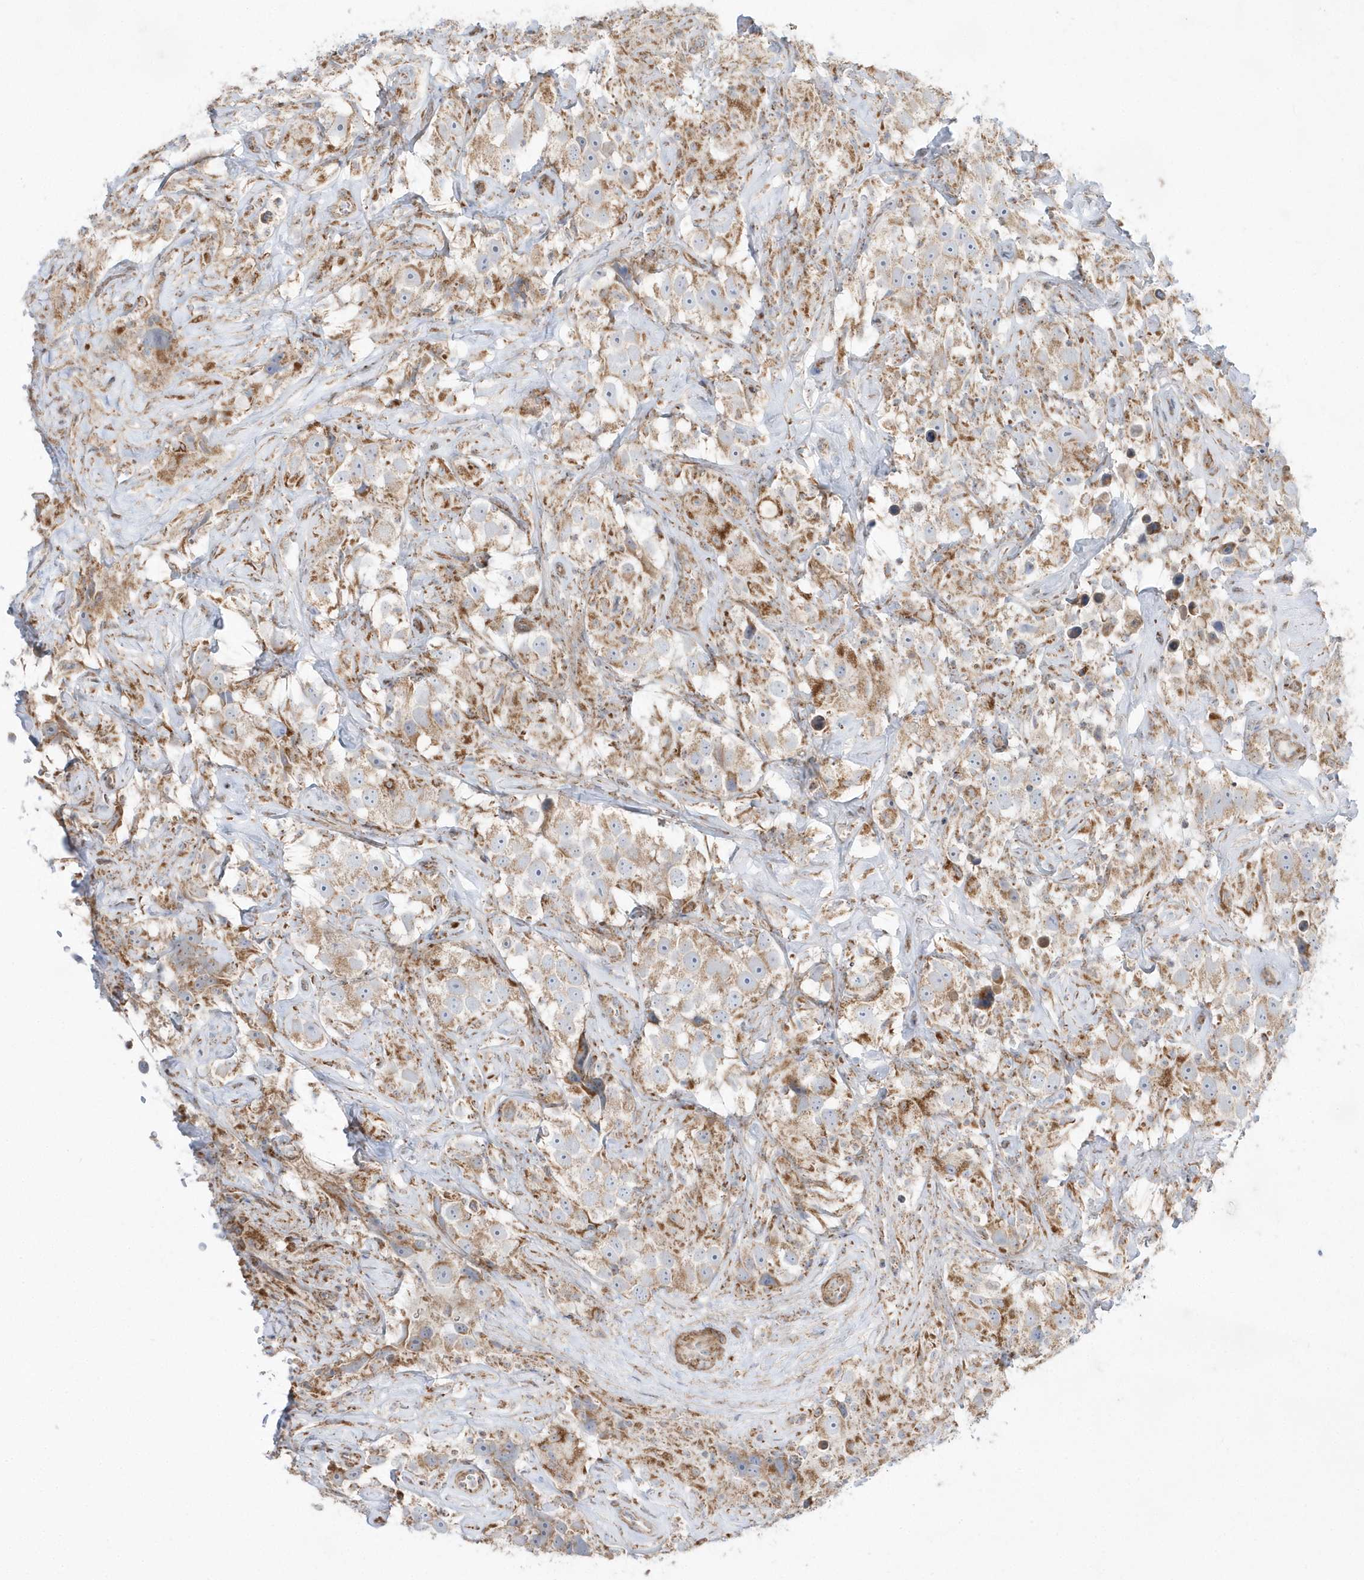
{"staining": {"intensity": "moderate", "quantity": ">75%", "location": "cytoplasmic/membranous"}, "tissue": "testis cancer", "cell_type": "Tumor cells", "image_type": "cancer", "snomed": [{"axis": "morphology", "description": "Seminoma, NOS"}, {"axis": "topography", "description": "Testis"}], "caption": "A brown stain labels moderate cytoplasmic/membranous expression of a protein in testis seminoma tumor cells.", "gene": "OPA1", "patient": {"sex": "male", "age": 49}}